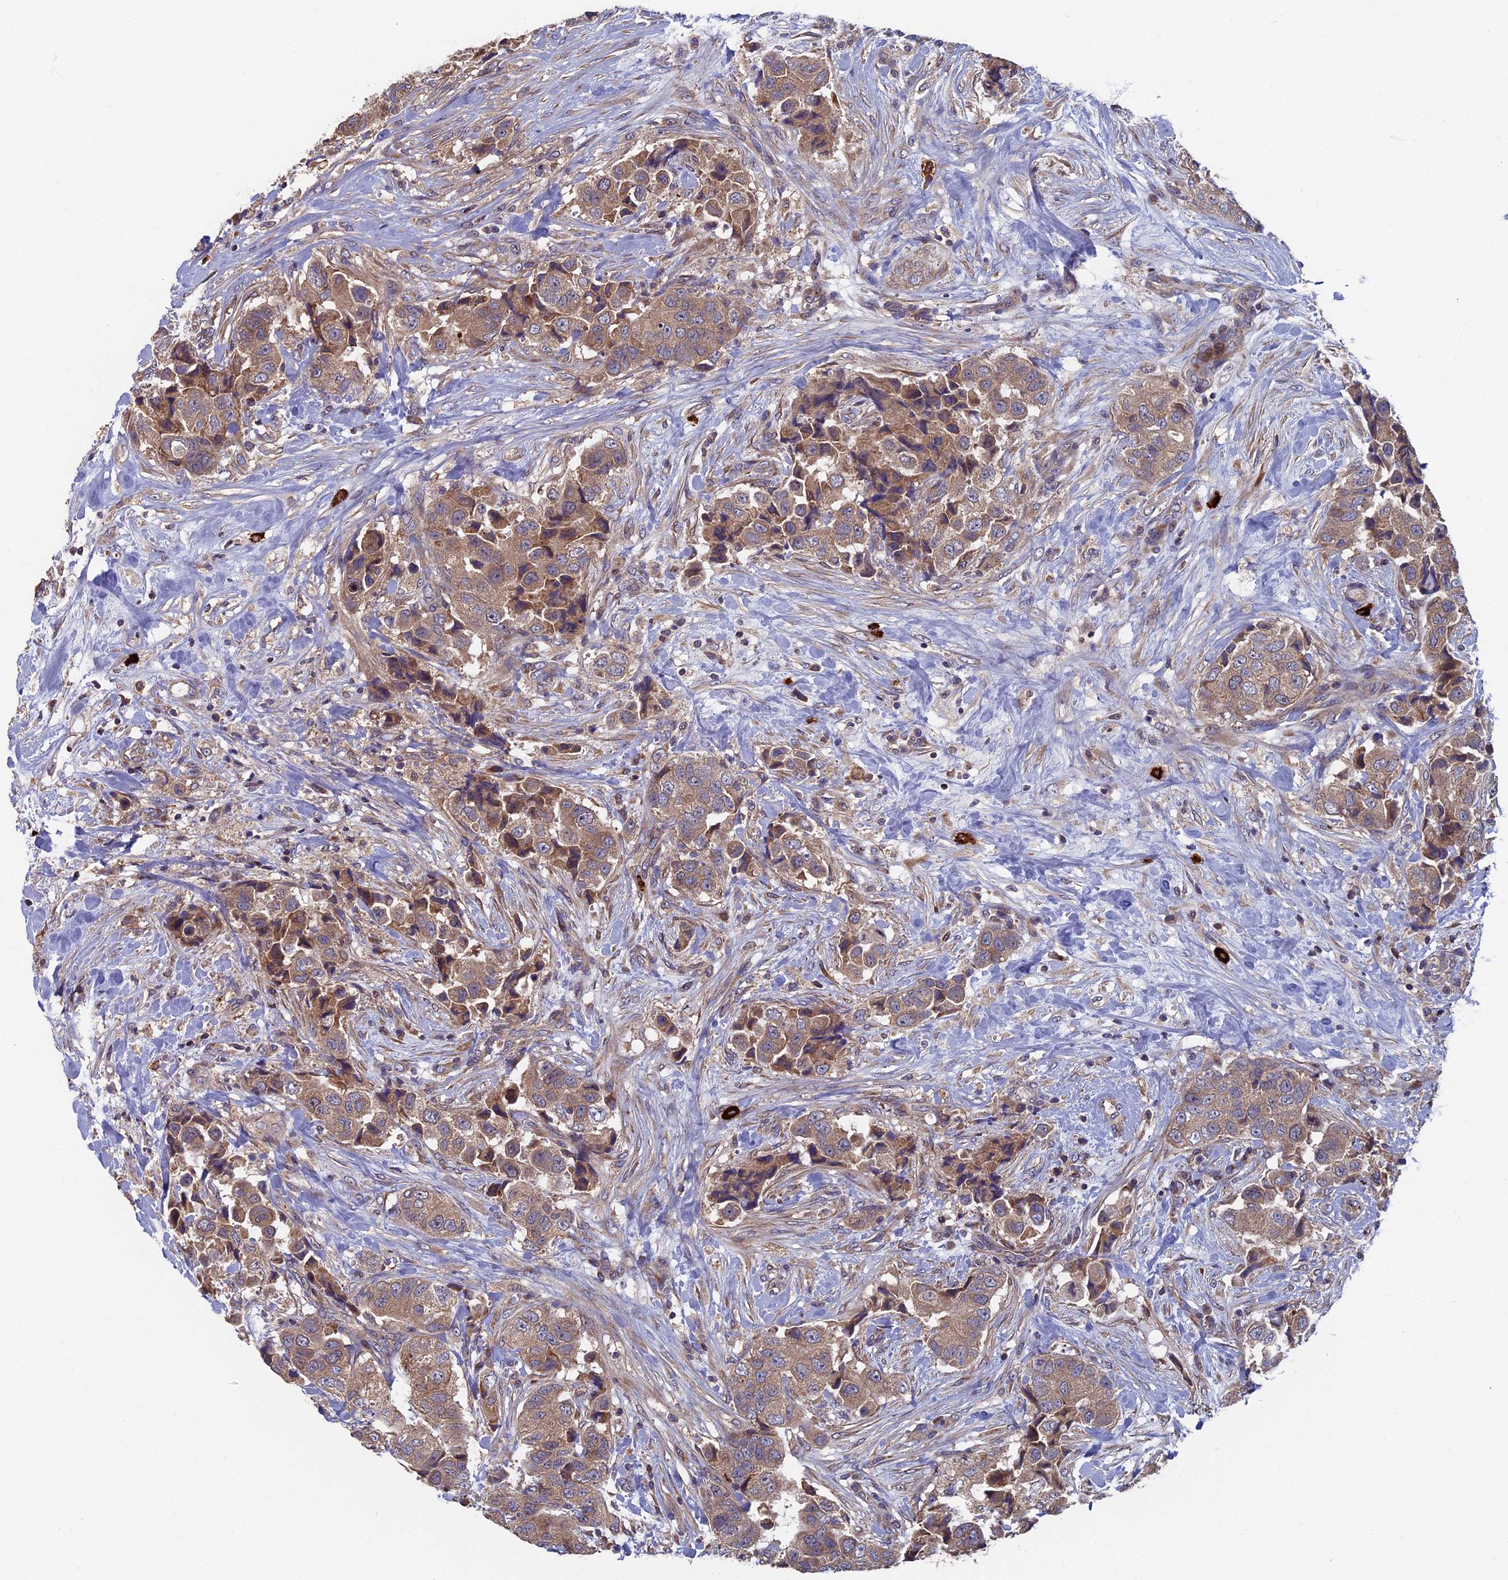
{"staining": {"intensity": "moderate", "quantity": ">75%", "location": "cytoplasmic/membranous"}, "tissue": "breast cancer", "cell_type": "Tumor cells", "image_type": "cancer", "snomed": [{"axis": "morphology", "description": "Normal tissue, NOS"}, {"axis": "morphology", "description": "Duct carcinoma"}, {"axis": "topography", "description": "Breast"}], "caption": "Breast invasive ductal carcinoma stained with a brown dye demonstrates moderate cytoplasmic/membranous positive positivity in about >75% of tumor cells.", "gene": "TNK2", "patient": {"sex": "female", "age": 62}}